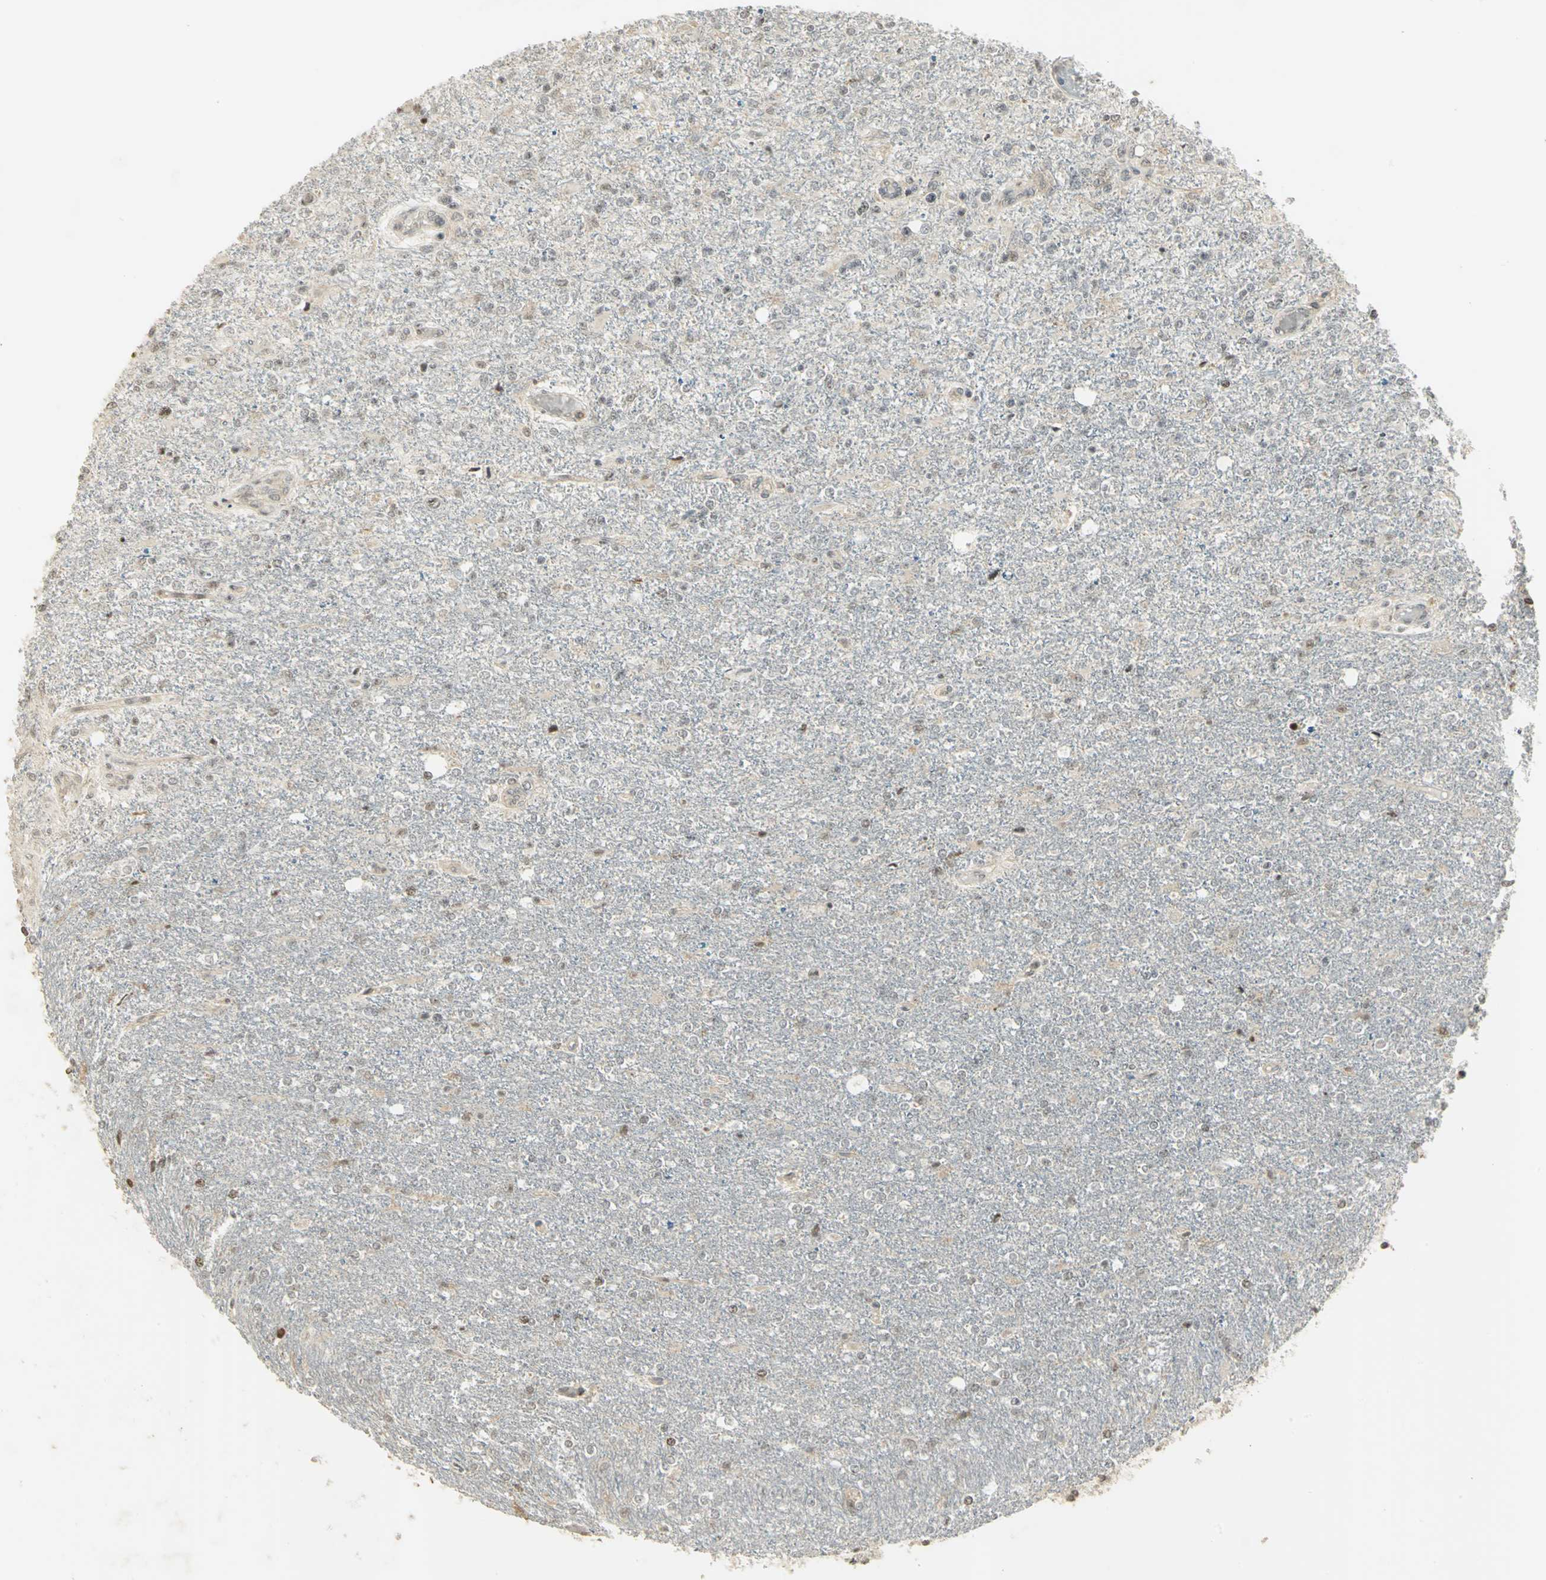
{"staining": {"intensity": "negative", "quantity": "none", "location": "none"}, "tissue": "glioma", "cell_type": "Tumor cells", "image_type": "cancer", "snomed": [{"axis": "morphology", "description": "Glioma, malignant, High grade"}, {"axis": "topography", "description": "Cerebral cortex"}], "caption": "Micrograph shows no significant protein positivity in tumor cells of malignant high-grade glioma. Brightfield microscopy of immunohistochemistry (IHC) stained with DAB (brown) and hematoxylin (blue), captured at high magnification.", "gene": "IL16", "patient": {"sex": "male", "age": 76}}